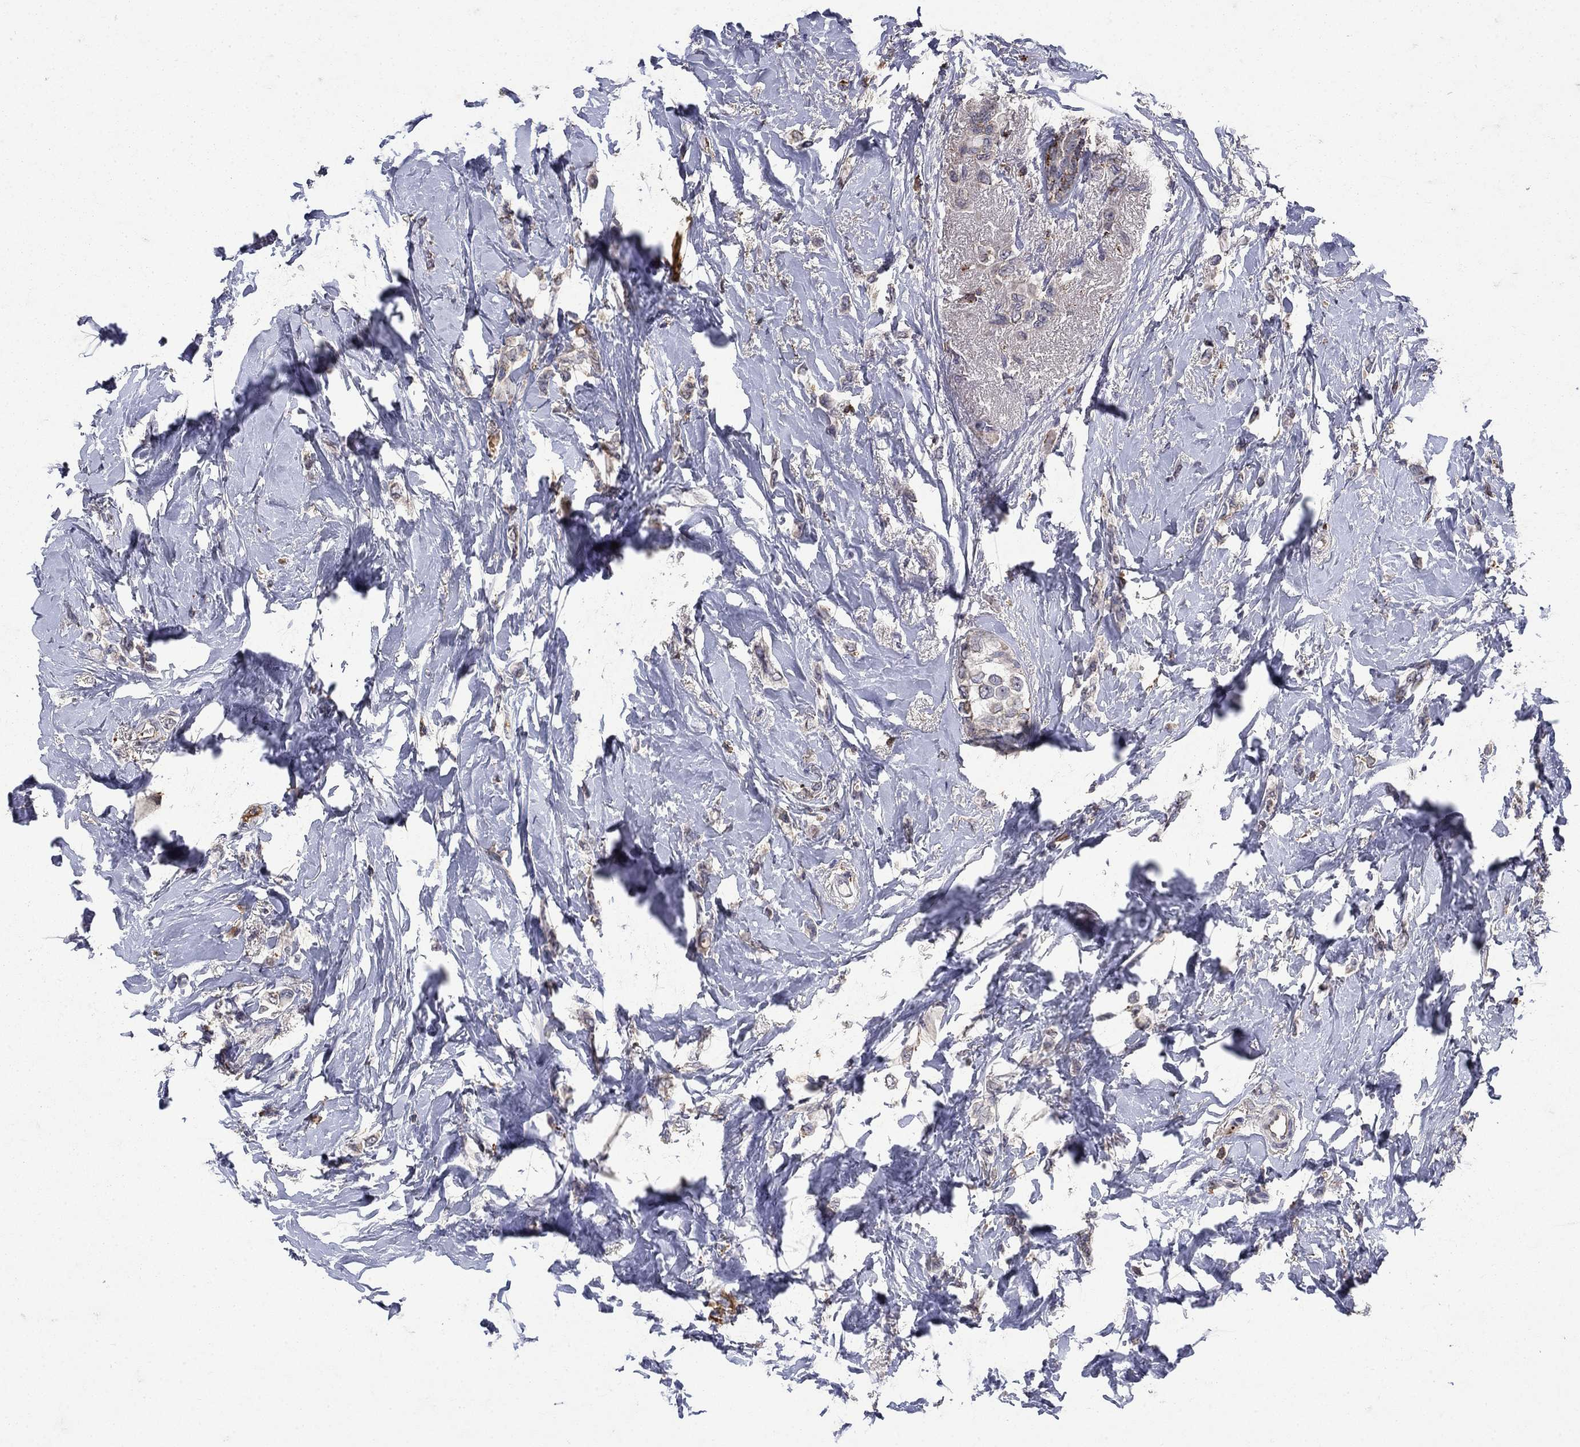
{"staining": {"intensity": "negative", "quantity": "none", "location": "none"}, "tissue": "breast cancer", "cell_type": "Tumor cells", "image_type": "cancer", "snomed": [{"axis": "morphology", "description": "Lobular carcinoma"}, {"axis": "topography", "description": "Breast"}], "caption": "Breast cancer (lobular carcinoma) stained for a protein using IHC displays no positivity tumor cells.", "gene": "NPC2", "patient": {"sex": "female", "age": 66}}